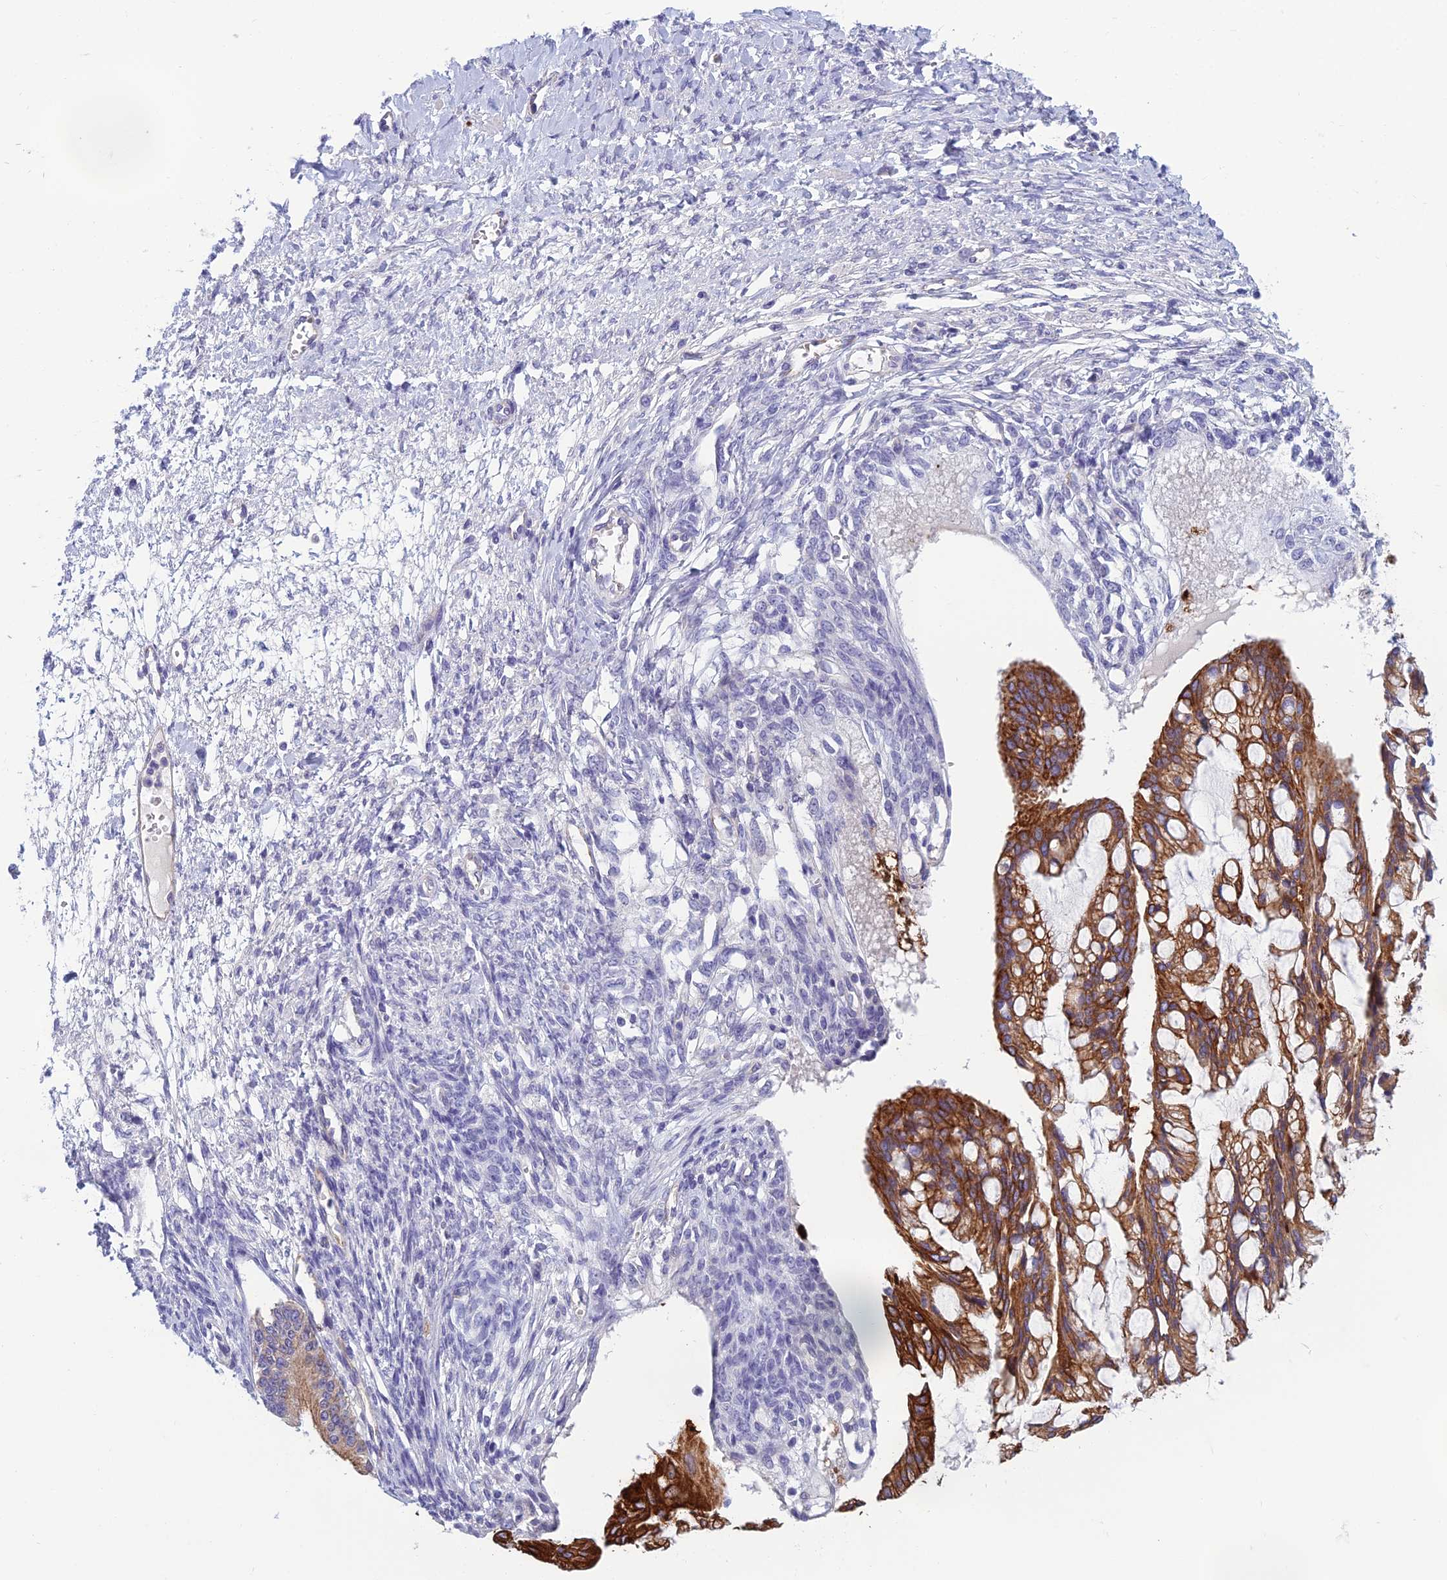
{"staining": {"intensity": "moderate", "quantity": ">75%", "location": "cytoplasmic/membranous"}, "tissue": "ovarian cancer", "cell_type": "Tumor cells", "image_type": "cancer", "snomed": [{"axis": "morphology", "description": "Cystadenocarcinoma, mucinous, NOS"}, {"axis": "topography", "description": "Ovary"}], "caption": "Ovarian cancer (mucinous cystadenocarcinoma) was stained to show a protein in brown. There is medium levels of moderate cytoplasmic/membranous expression in about >75% of tumor cells.", "gene": "RBM41", "patient": {"sex": "female", "age": 73}}